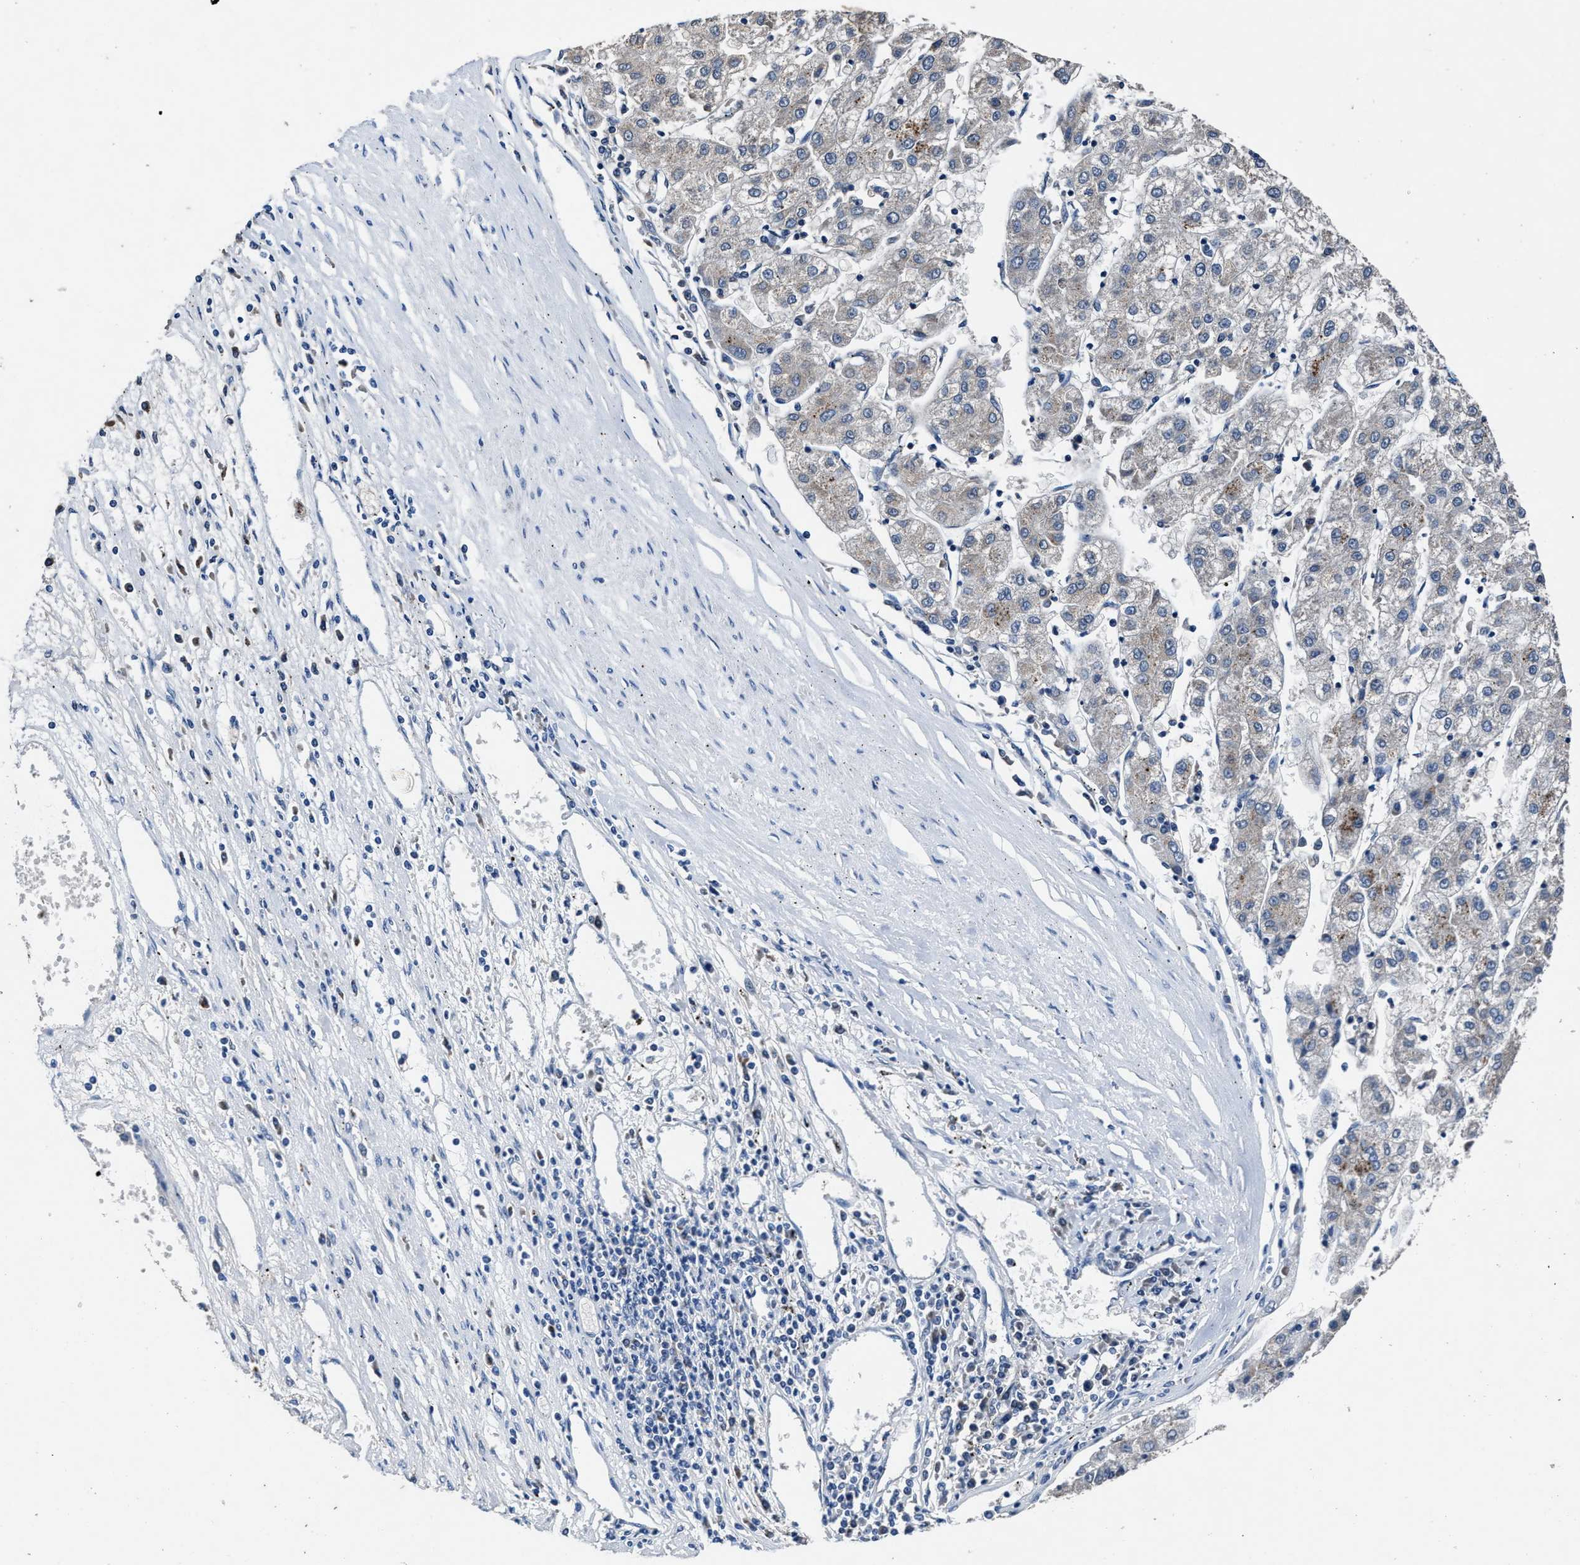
{"staining": {"intensity": "negative", "quantity": "none", "location": "none"}, "tissue": "liver cancer", "cell_type": "Tumor cells", "image_type": "cancer", "snomed": [{"axis": "morphology", "description": "Carcinoma, Hepatocellular, NOS"}, {"axis": "topography", "description": "Liver"}], "caption": "Histopathology image shows no significant protein positivity in tumor cells of liver cancer (hepatocellular carcinoma).", "gene": "UBR4", "patient": {"sex": "male", "age": 72}}